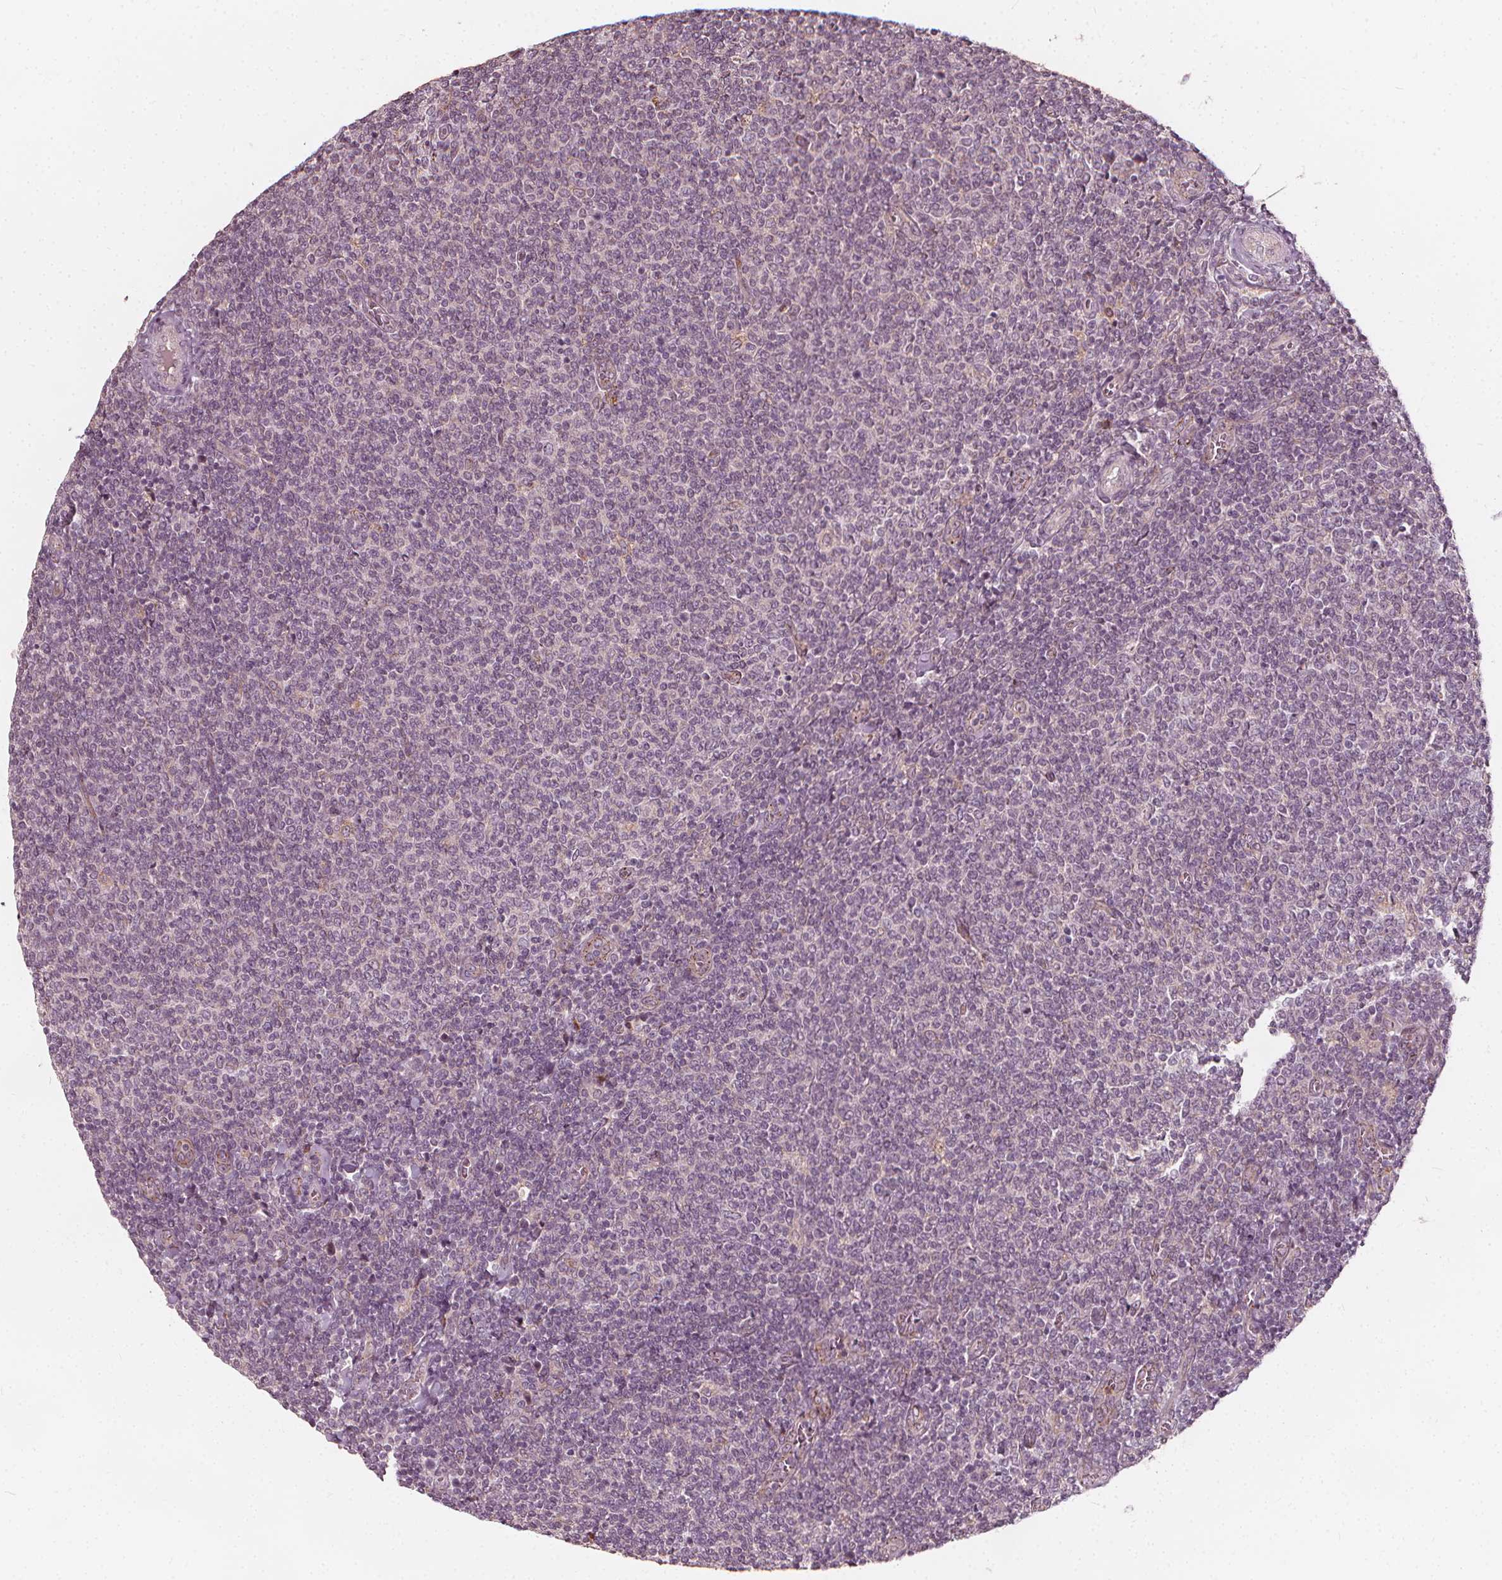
{"staining": {"intensity": "negative", "quantity": "none", "location": "none"}, "tissue": "lymphoma", "cell_type": "Tumor cells", "image_type": "cancer", "snomed": [{"axis": "morphology", "description": "Malignant lymphoma, non-Hodgkin's type, Low grade"}, {"axis": "topography", "description": "Lymph node"}], "caption": "This micrograph is of low-grade malignant lymphoma, non-Hodgkin's type stained with immunohistochemistry (IHC) to label a protein in brown with the nuclei are counter-stained blue. There is no expression in tumor cells.", "gene": "NPC1L1", "patient": {"sex": "male", "age": 52}}